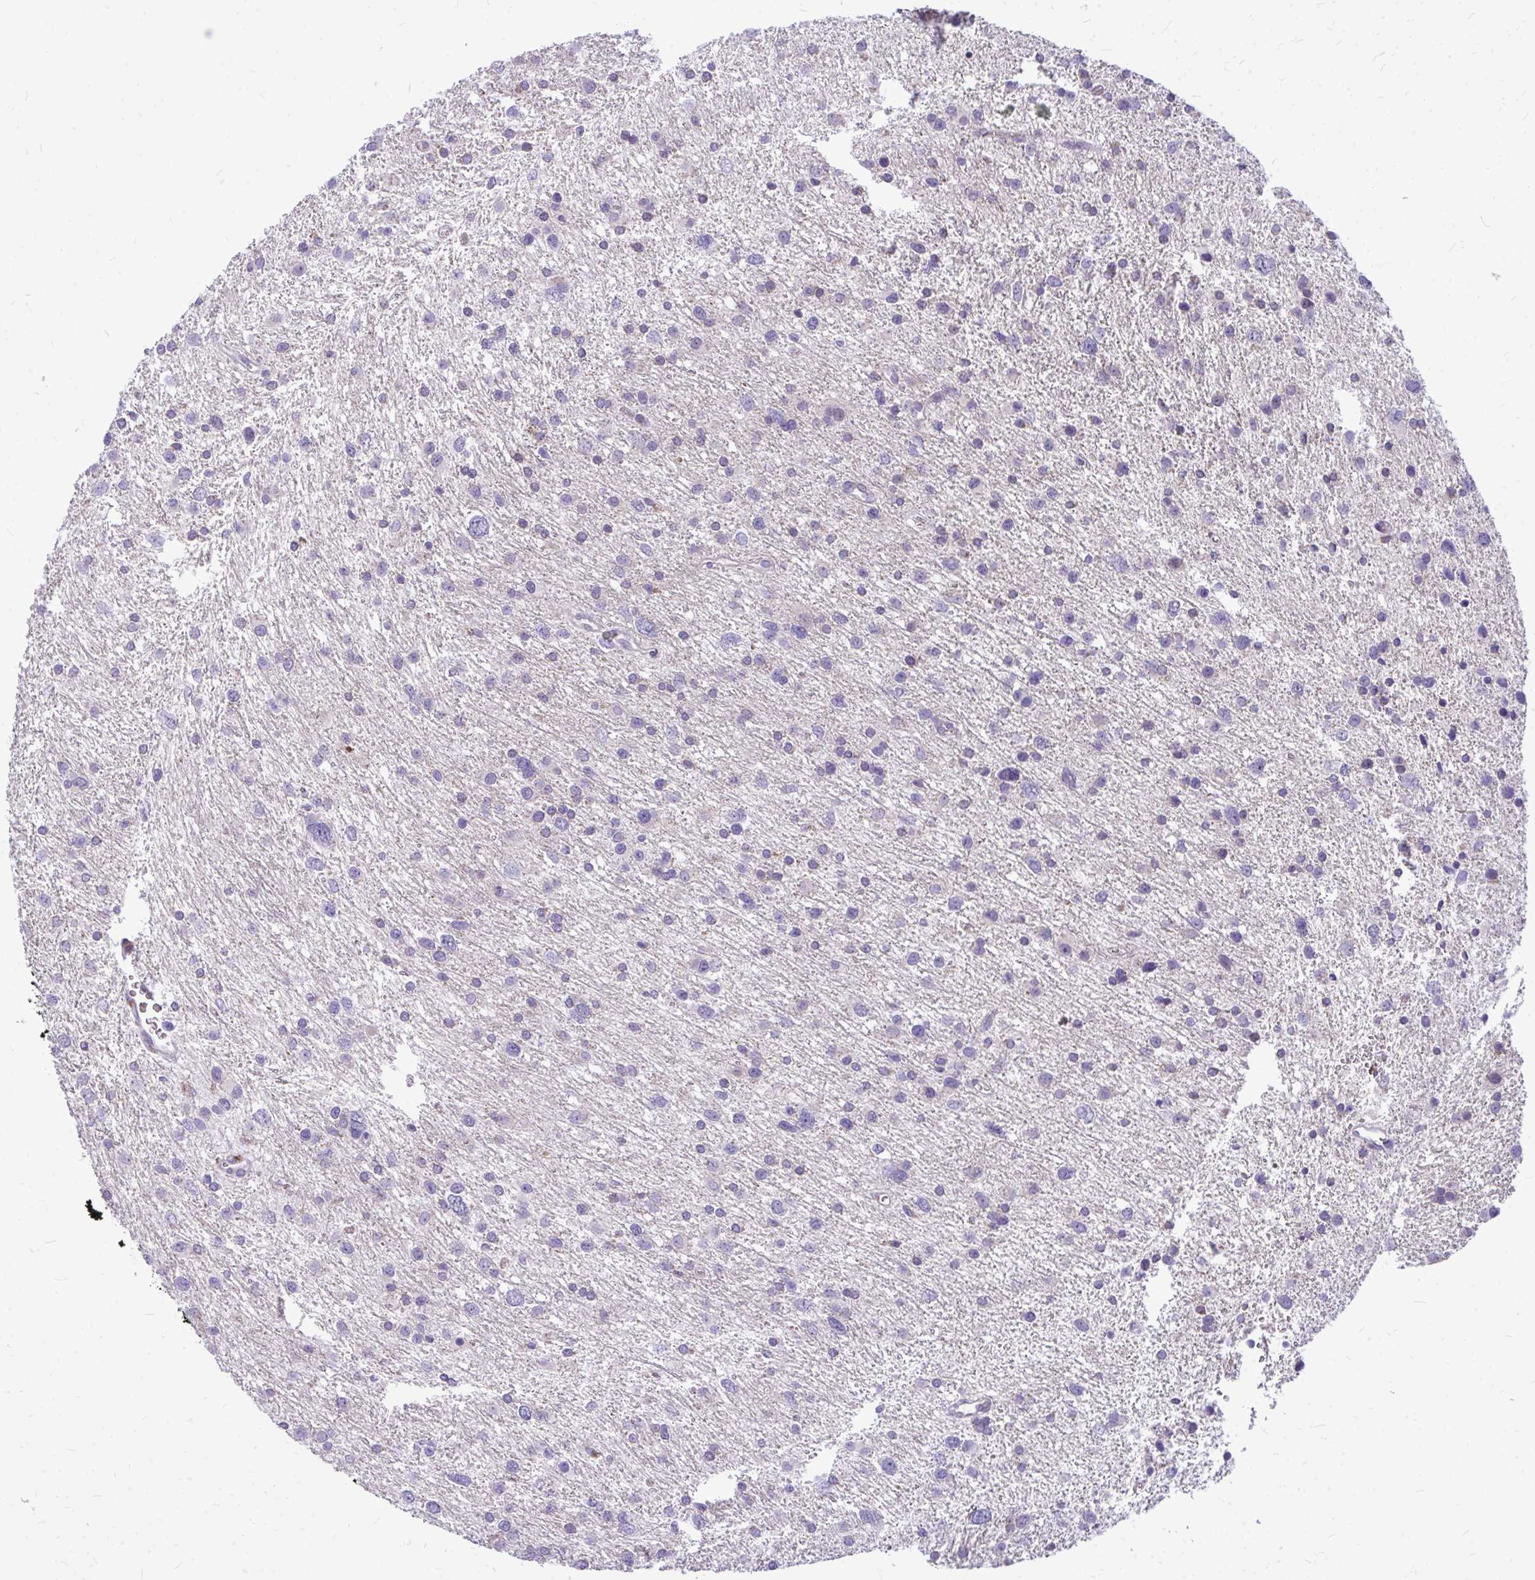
{"staining": {"intensity": "negative", "quantity": "none", "location": "none"}, "tissue": "glioma", "cell_type": "Tumor cells", "image_type": "cancer", "snomed": [{"axis": "morphology", "description": "Glioma, malignant, Low grade"}, {"axis": "topography", "description": "Brain"}], "caption": "The micrograph exhibits no significant expression in tumor cells of glioma. The staining was performed using DAB to visualize the protein expression in brown, while the nuclei were stained in blue with hematoxylin (Magnification: 20x).", "gene": "ZSCAN25", "patient": {"sex": "female", "age": 55}}